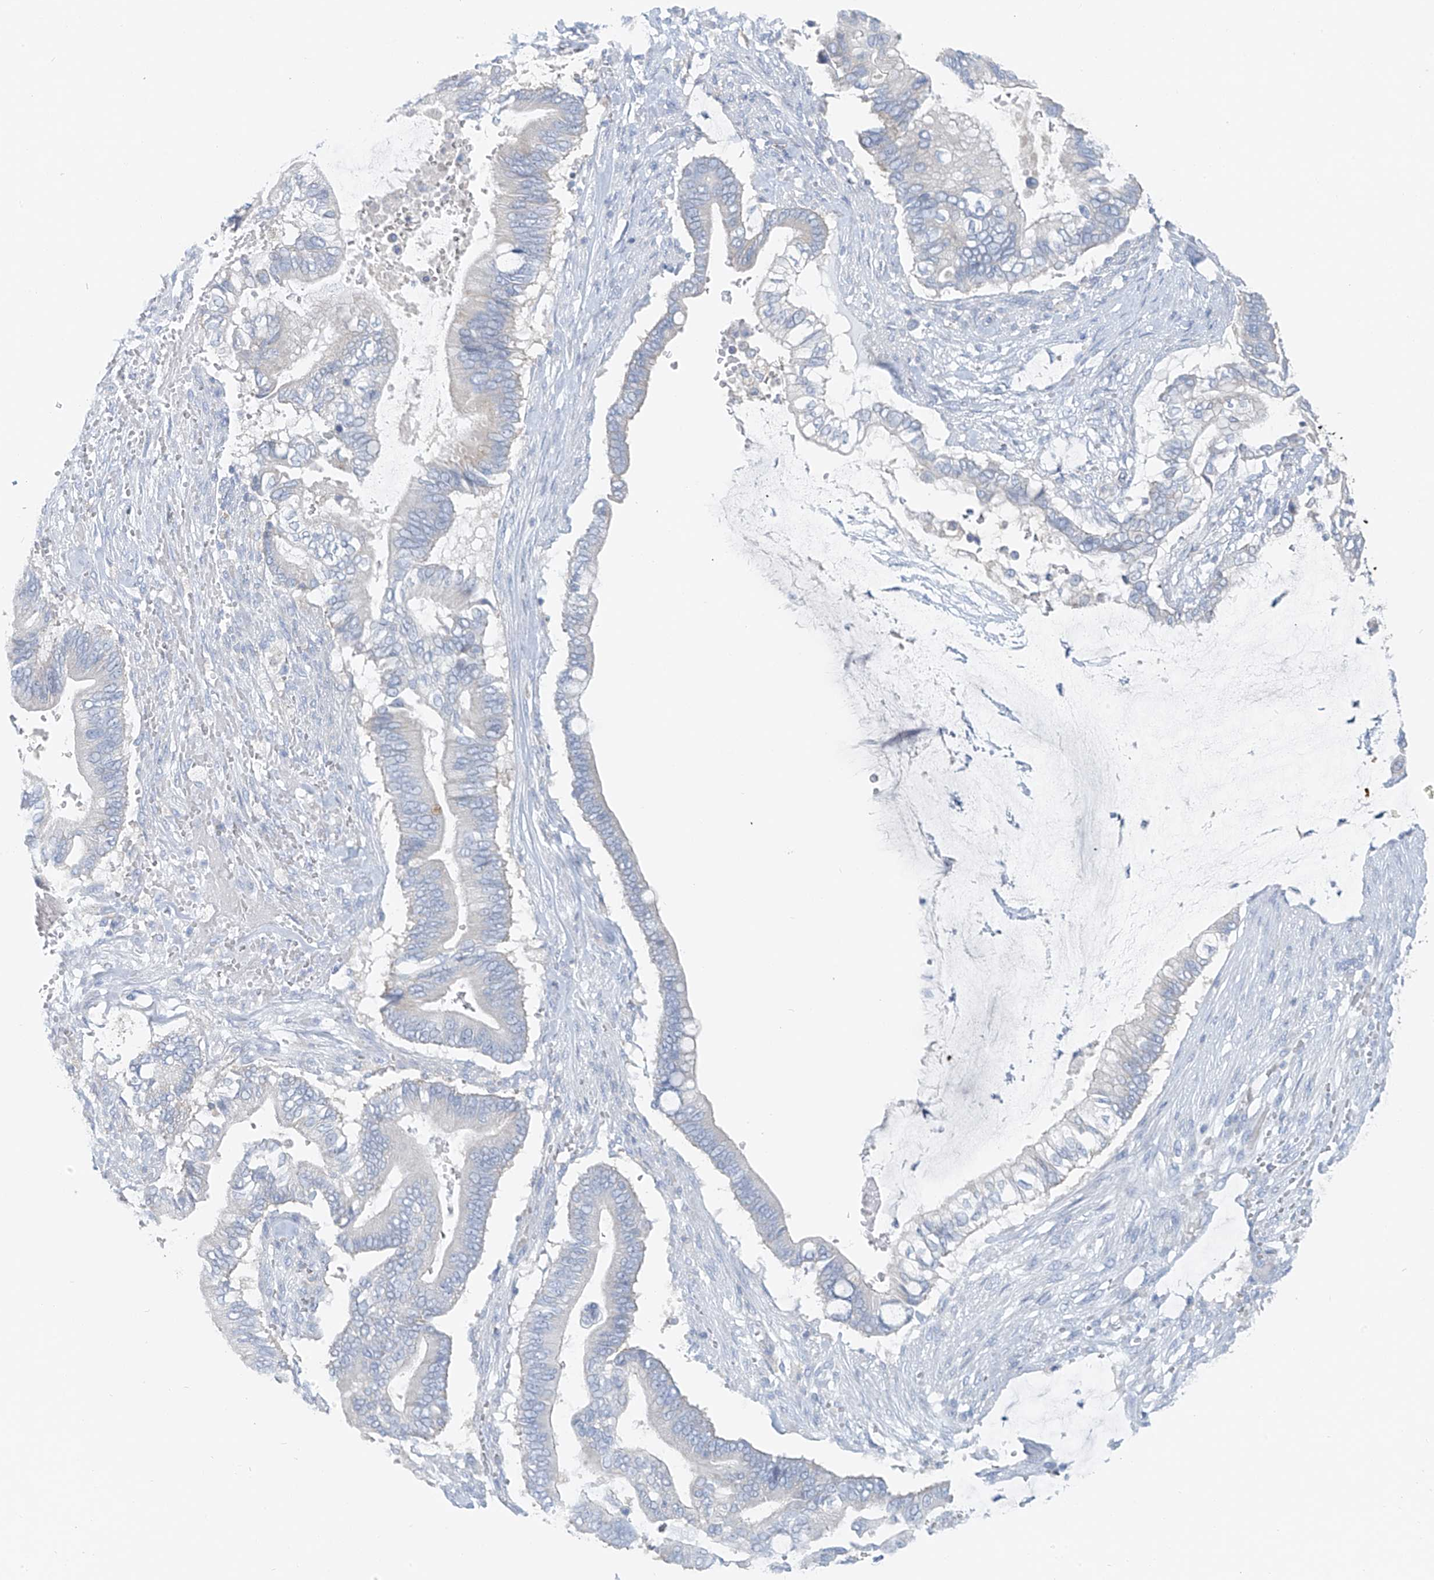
{"staining": {"intensity": "negative", "quantity": "none", "location": "none"}, "tissue": "pancreatic cancer", "cell_type": "Tumor cells", "image_type": "cancer", "snomed": [{"axis": "morphology", "description": "Adenocarcinoma, NOS"}, {"axis": "topography", "description": "Pancreas"}], "caption": "The immunohistochemistry (IHC) micrograph has no significant positivity in tumor cells of pancreatic cancer (adenocarcinoma) tissue. (DAB immunohistochemistry (IHC) with hematoxylin counter stain).", "gene": "POMGNT2", "patient": {"sex": "male", "age": 68}}